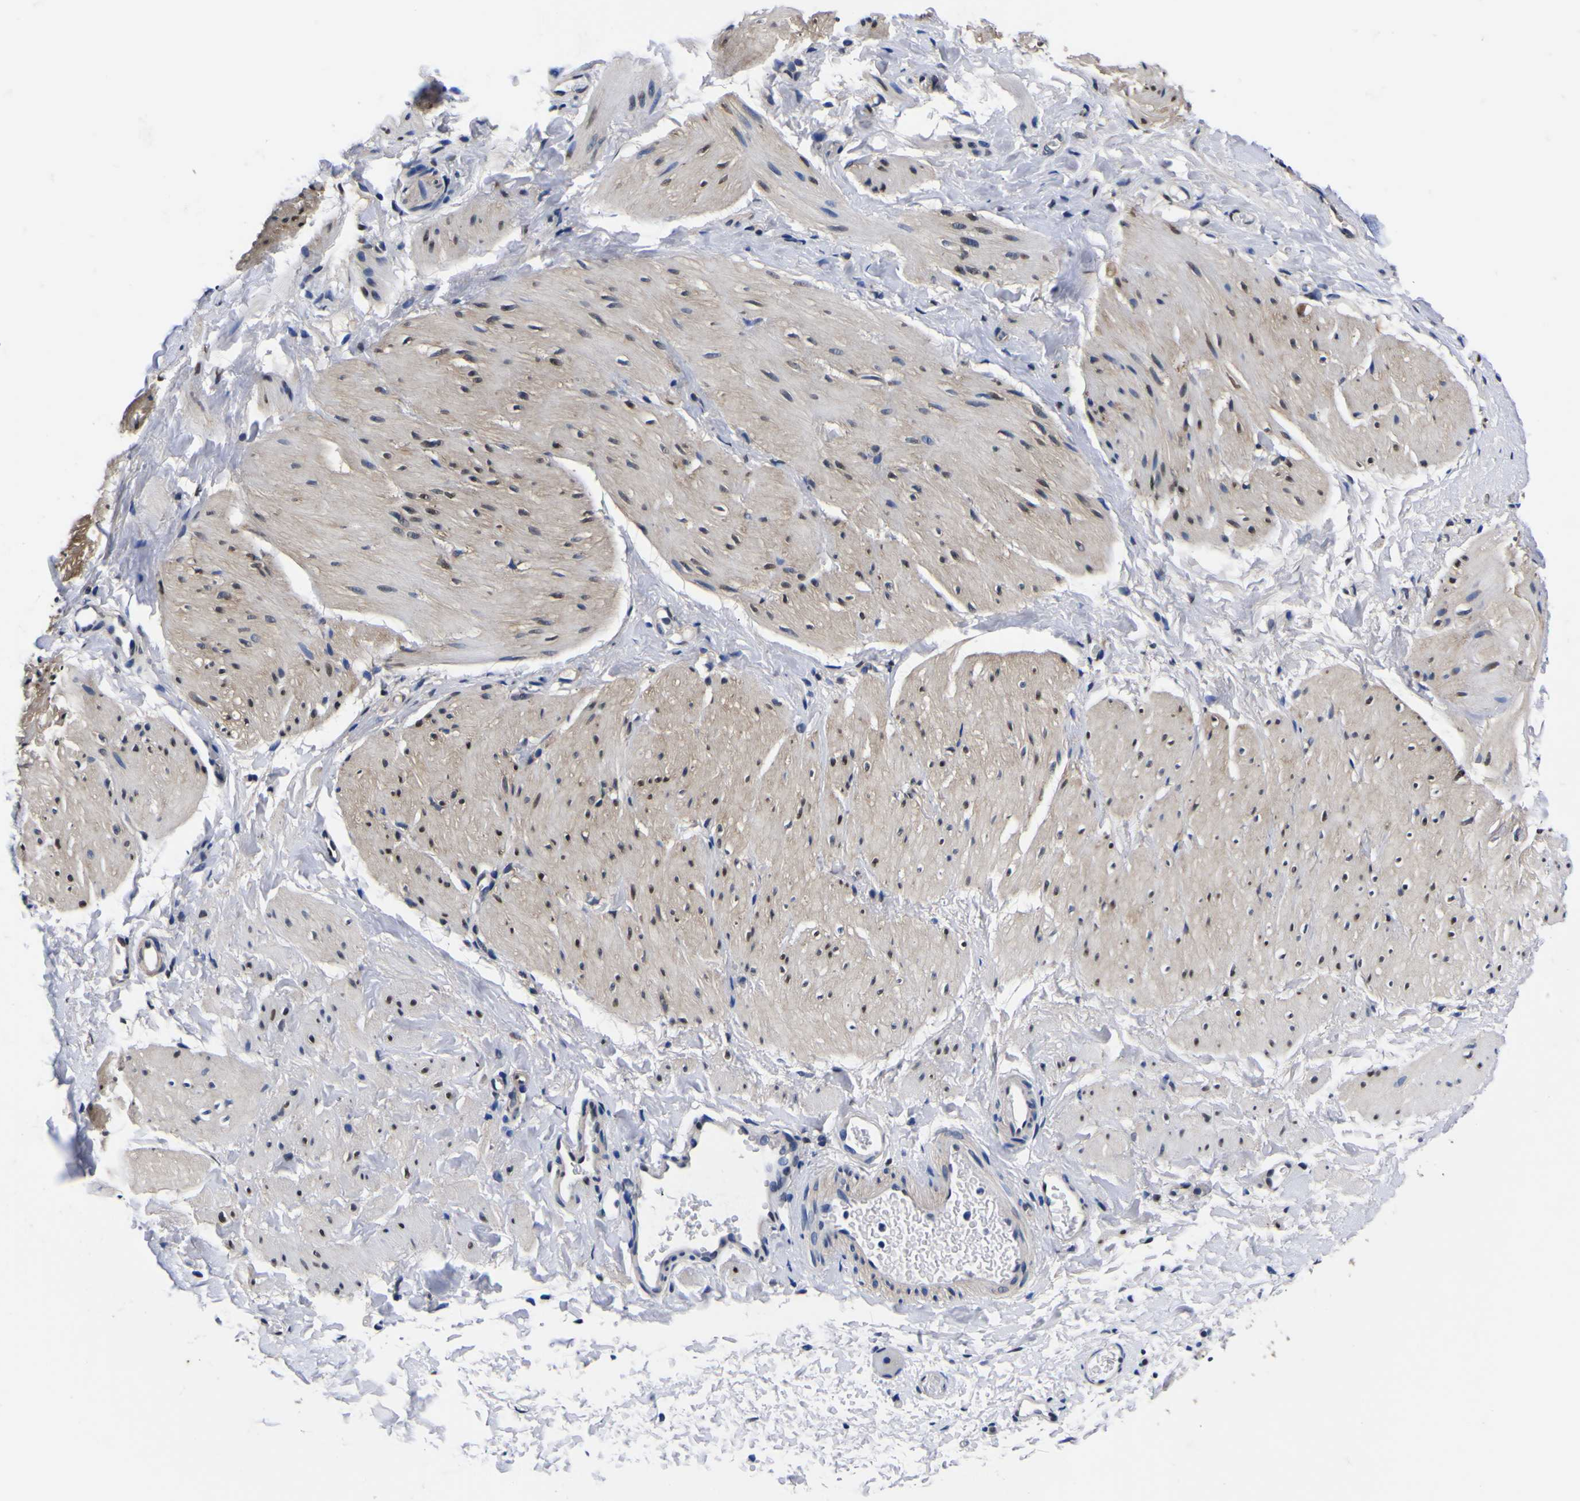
{"staining": {"intensity": "weak", "quantity": "25%-75%", "location": "cytoplasmic/membranous"}, "tissue": "smooth muscle", "cell_type": "Smooth muscle cells", "image_type": "normal", "snomed": [{"axis": "morphology", "description": "Normal tissue, NOS"}, {"axis": "topography", "description": "Smooth muscle"}], "caption": "High-magnification brightfield microscopy of benign smooth muscle stained with DAB (3,3'-diaminobenzidine) (brown) and counterstained with hematoxylin (blue). smooth muscle cells exhibit weak cytoplasmic/membranous expression is seen in about25%-75% of cells.", "gene": "FAM110B", "patient": {"sex": "male", "age": 16}}